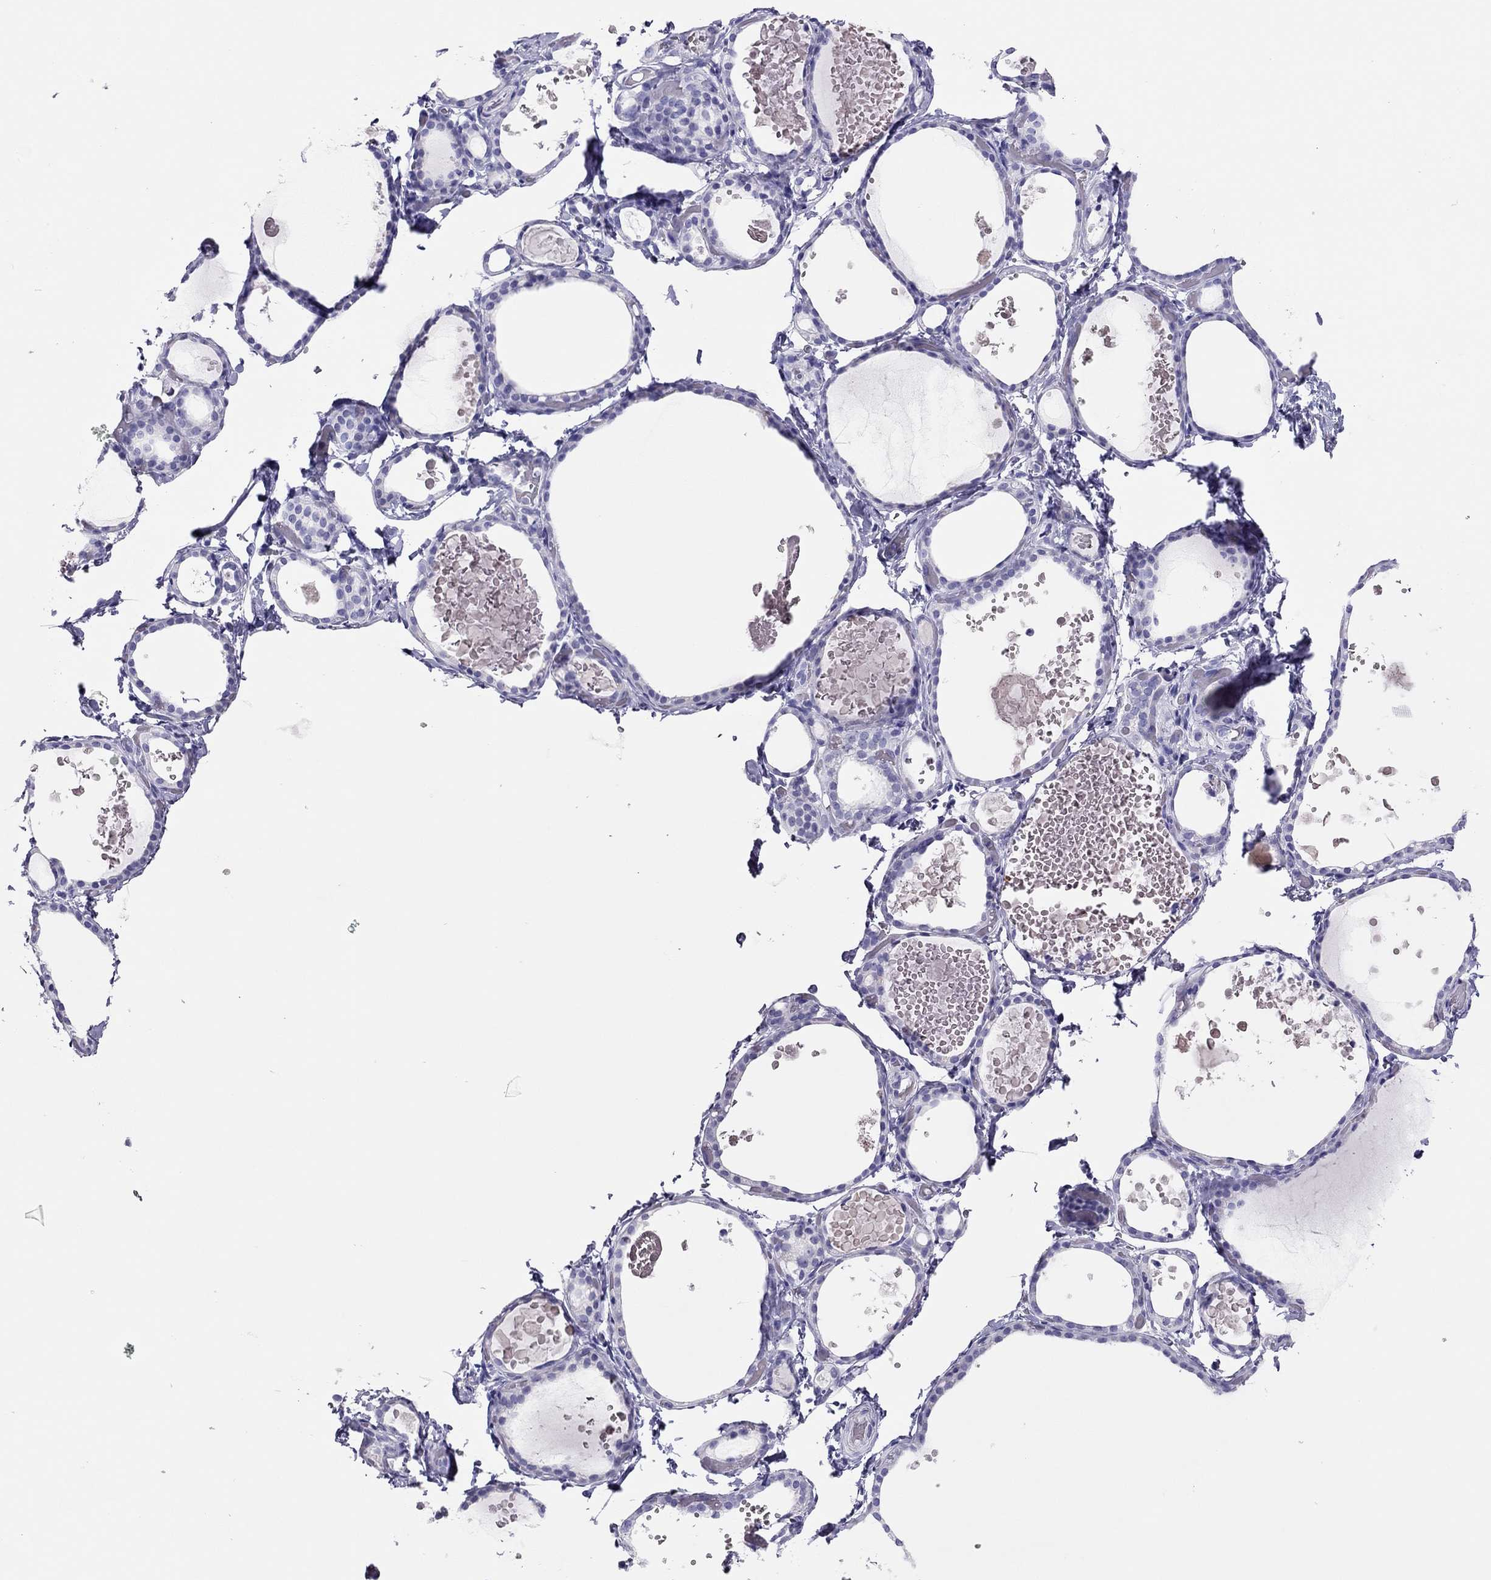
{"staining": {"intensity": "negative", "quantity": "none", "location": "none"}, "tissue": "thyroid gland", "cell_type": "Glandular cells", "image_type": "normal", "snomed": [{"axis": "morphology", "description": "Normal tissue, NOS"}, {"axis": "topography", "description": "Thyroid gland"}], "caption": "Immunohistochemistry micrograph of unremarkable human thyroid gland stained for a protein (brown), which displays no positivity in glandular cells. (Stains: DAB IHC with hematoxylin counter stain, Microscopy: brightfield microscopy at high magnification).", "gene": "TSHB", "patient": {"sex": "female", "age": 56}}